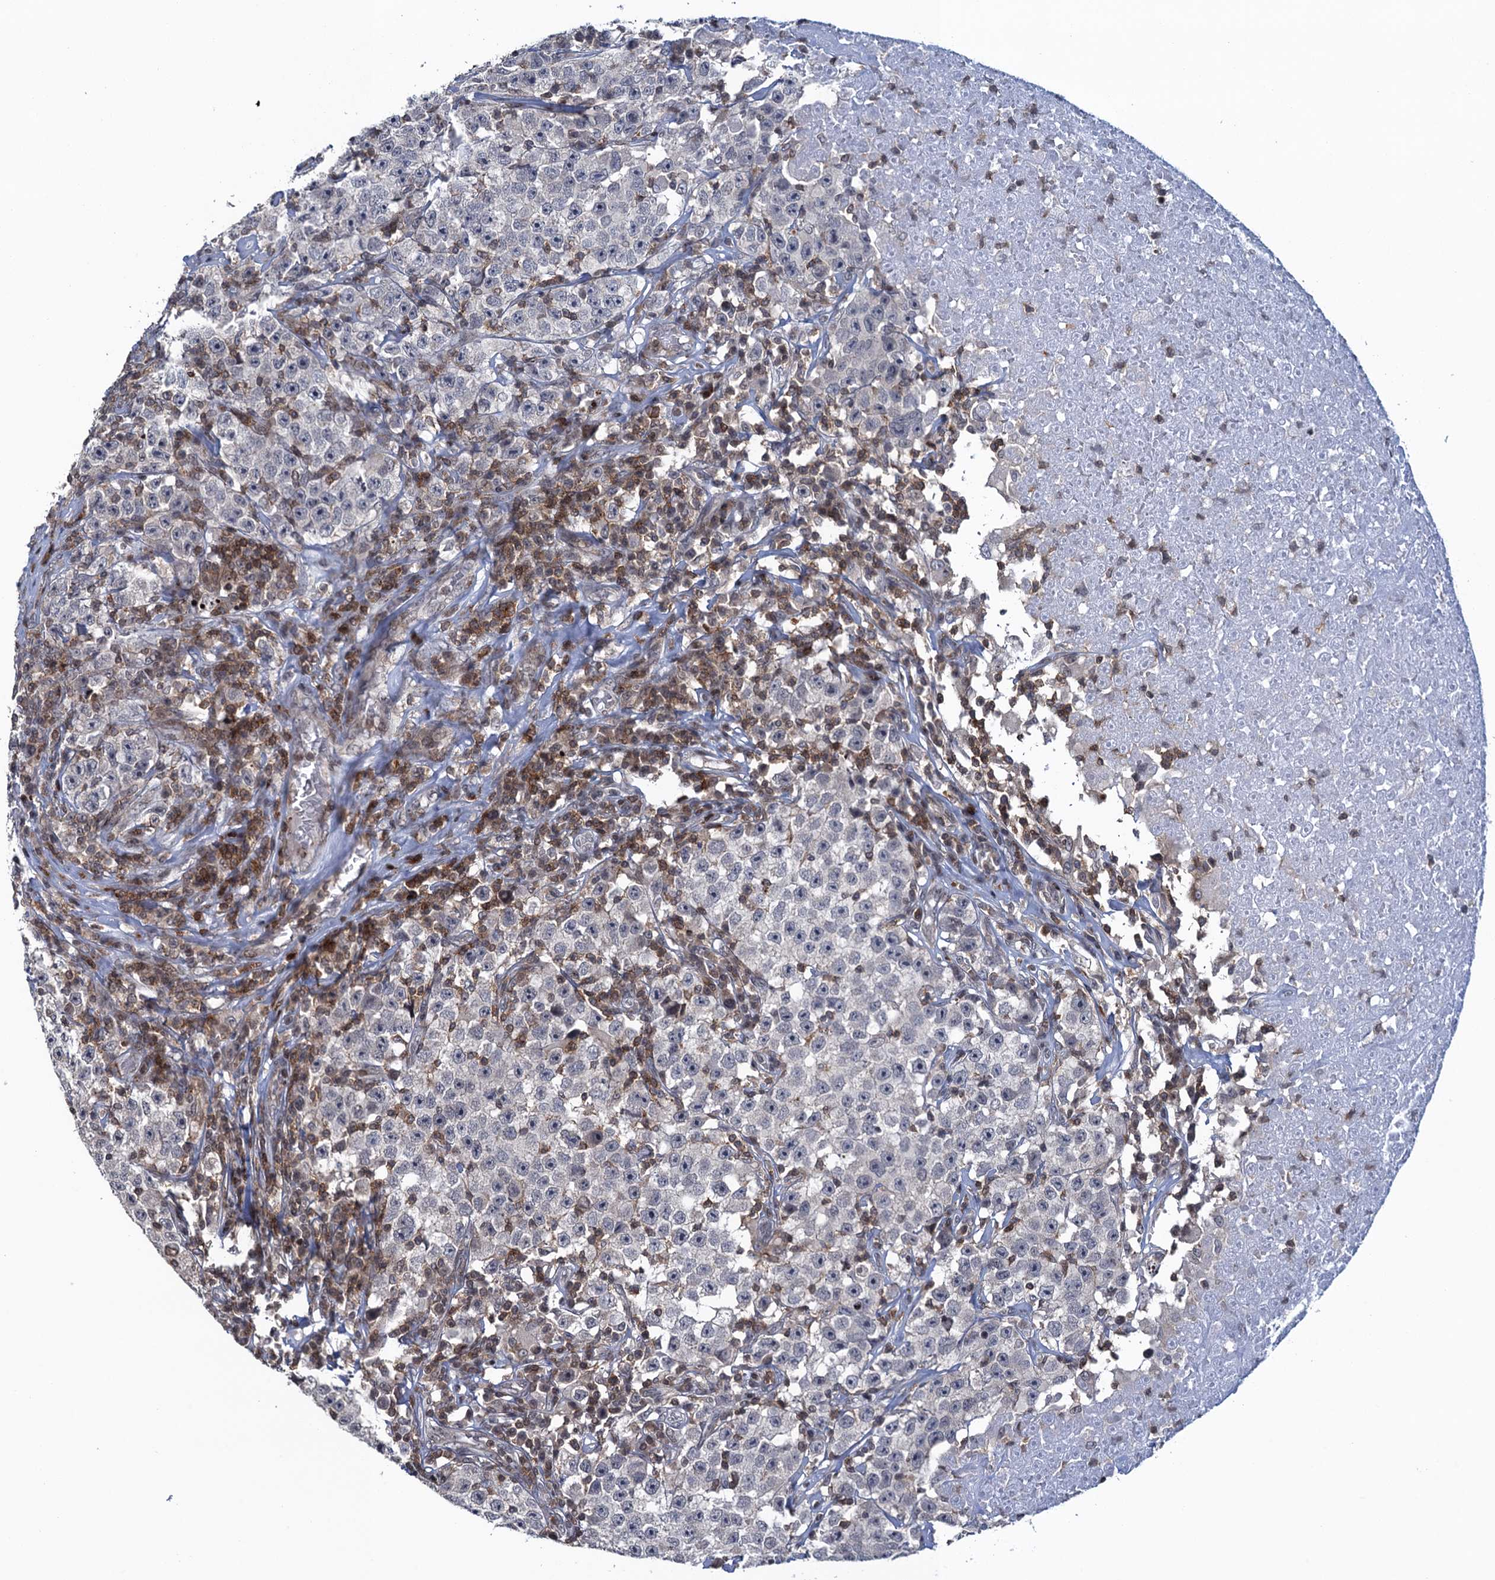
{"staining": {"intensity": "negative", "quantity": "none", "location": "none"}, "tissue": "testis cancer", "cell_type": "Tumor cells", "image_type": "cancer", "snomed": [{"axis": "morphology", "description": "Seminoma, NOS"}, {"axis": "topography", "description": "Testis"}], "caption": "Human testis cancer (seminoma) stained for a protein using IHC demonstrates no positivity in tumor cells.", "gene": "FYB1", "patient": {"sex": "male", "age": 22}}